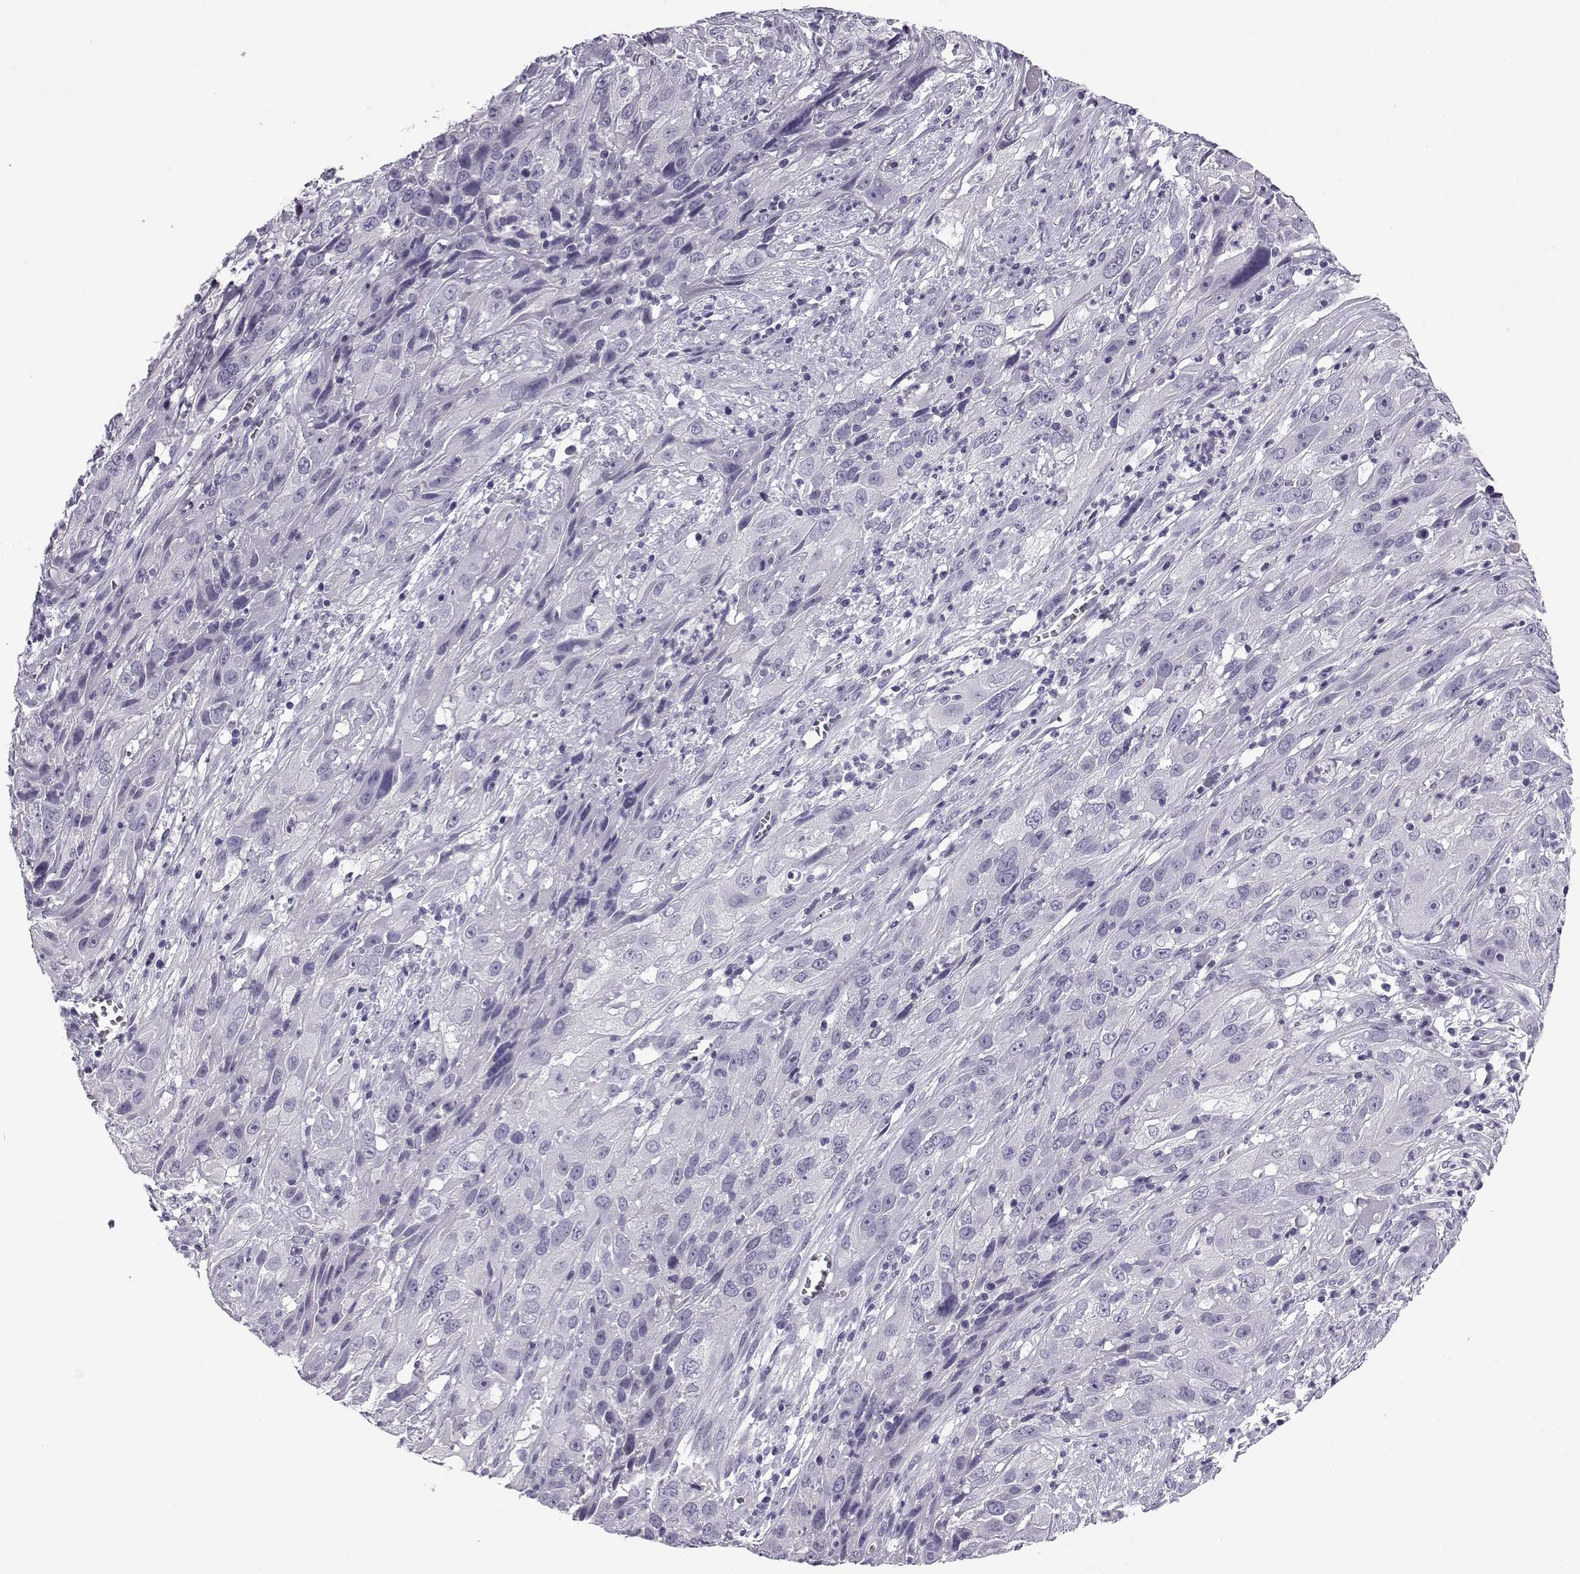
{"staining": {"intensity": "negative", "quantity": "none", "location": "none"}, "tissue": "cervical cancer", "cell_type": "Tumor cells", "image_type": "cancer", "snomed": [{"axis": "morphology", "description": "Squamous cell carcinoma, NOS"}, {"axis": "topography", "description": "Cervix"}], "caption": "Immunohistochemistry image of neoplastic tissue: cervical cancer (squamous cell carcinoma) stained with DAB exhibits no significant protein staining in tumor cells.", "gene": "OIP5", "patient": {"sex": "female", "age": 32}}